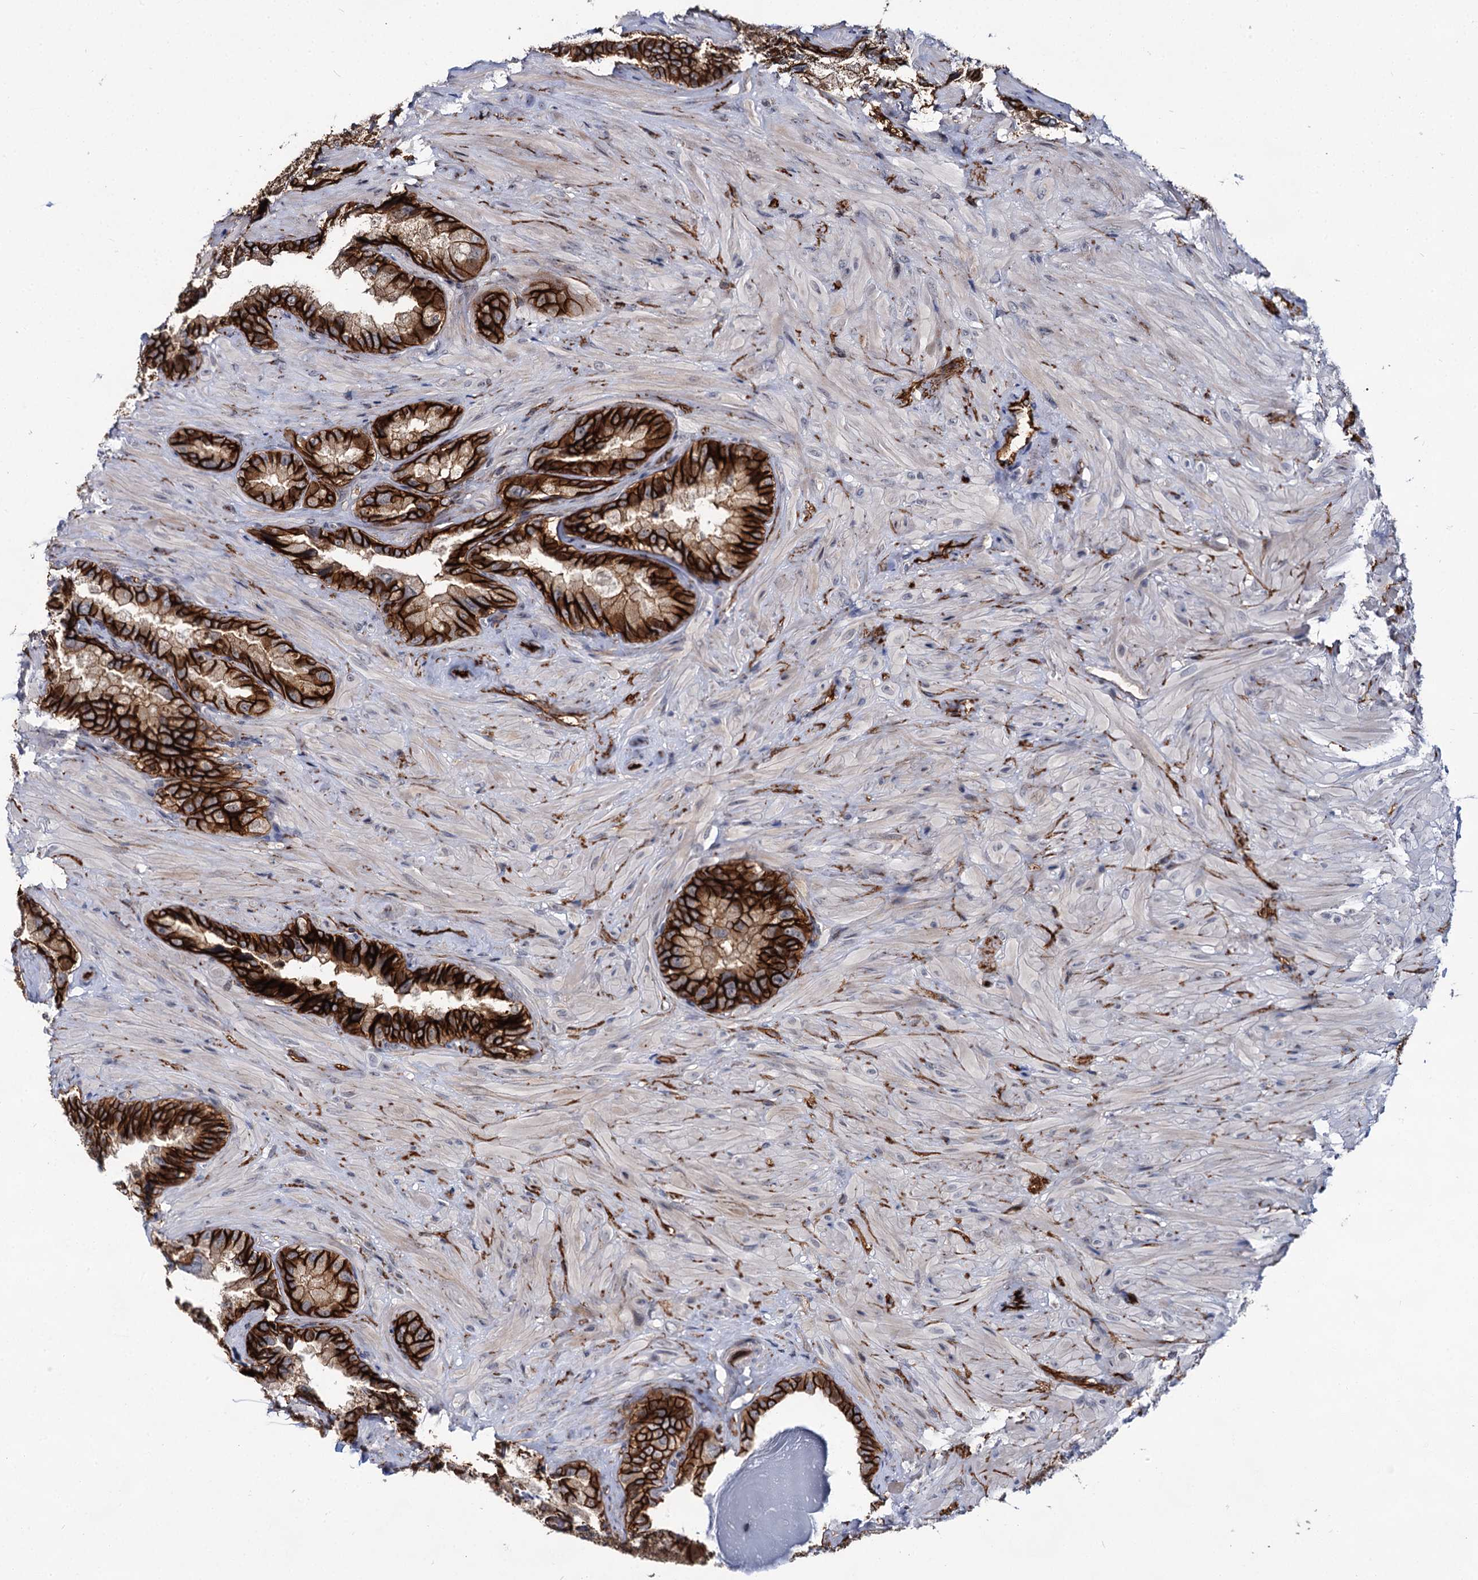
{"staining": {"intensity": "strong", "quantity": ">75%", "location": "cytoplasmic/membranous"}, "tissue": "seminal vesicle", "cell_type": "Glandular cells", "image_type": "normal", "snomed": [{"axis": "morphology", "description": "Normal tissue, NOS"}, {"axis": "topography", "description": "Seminal veicle"}, {"axis": "topography", "description": "Peripheral nerve tissue"}], "caption": "Immunohistochemical staining of normal human seminal vesicle displays high levels of strong cytoplasmic/membranous expression in approximately >75% of glandular cells.", "gene": "ABLIM1", "patient": {"sex": "male", "age": 67}}